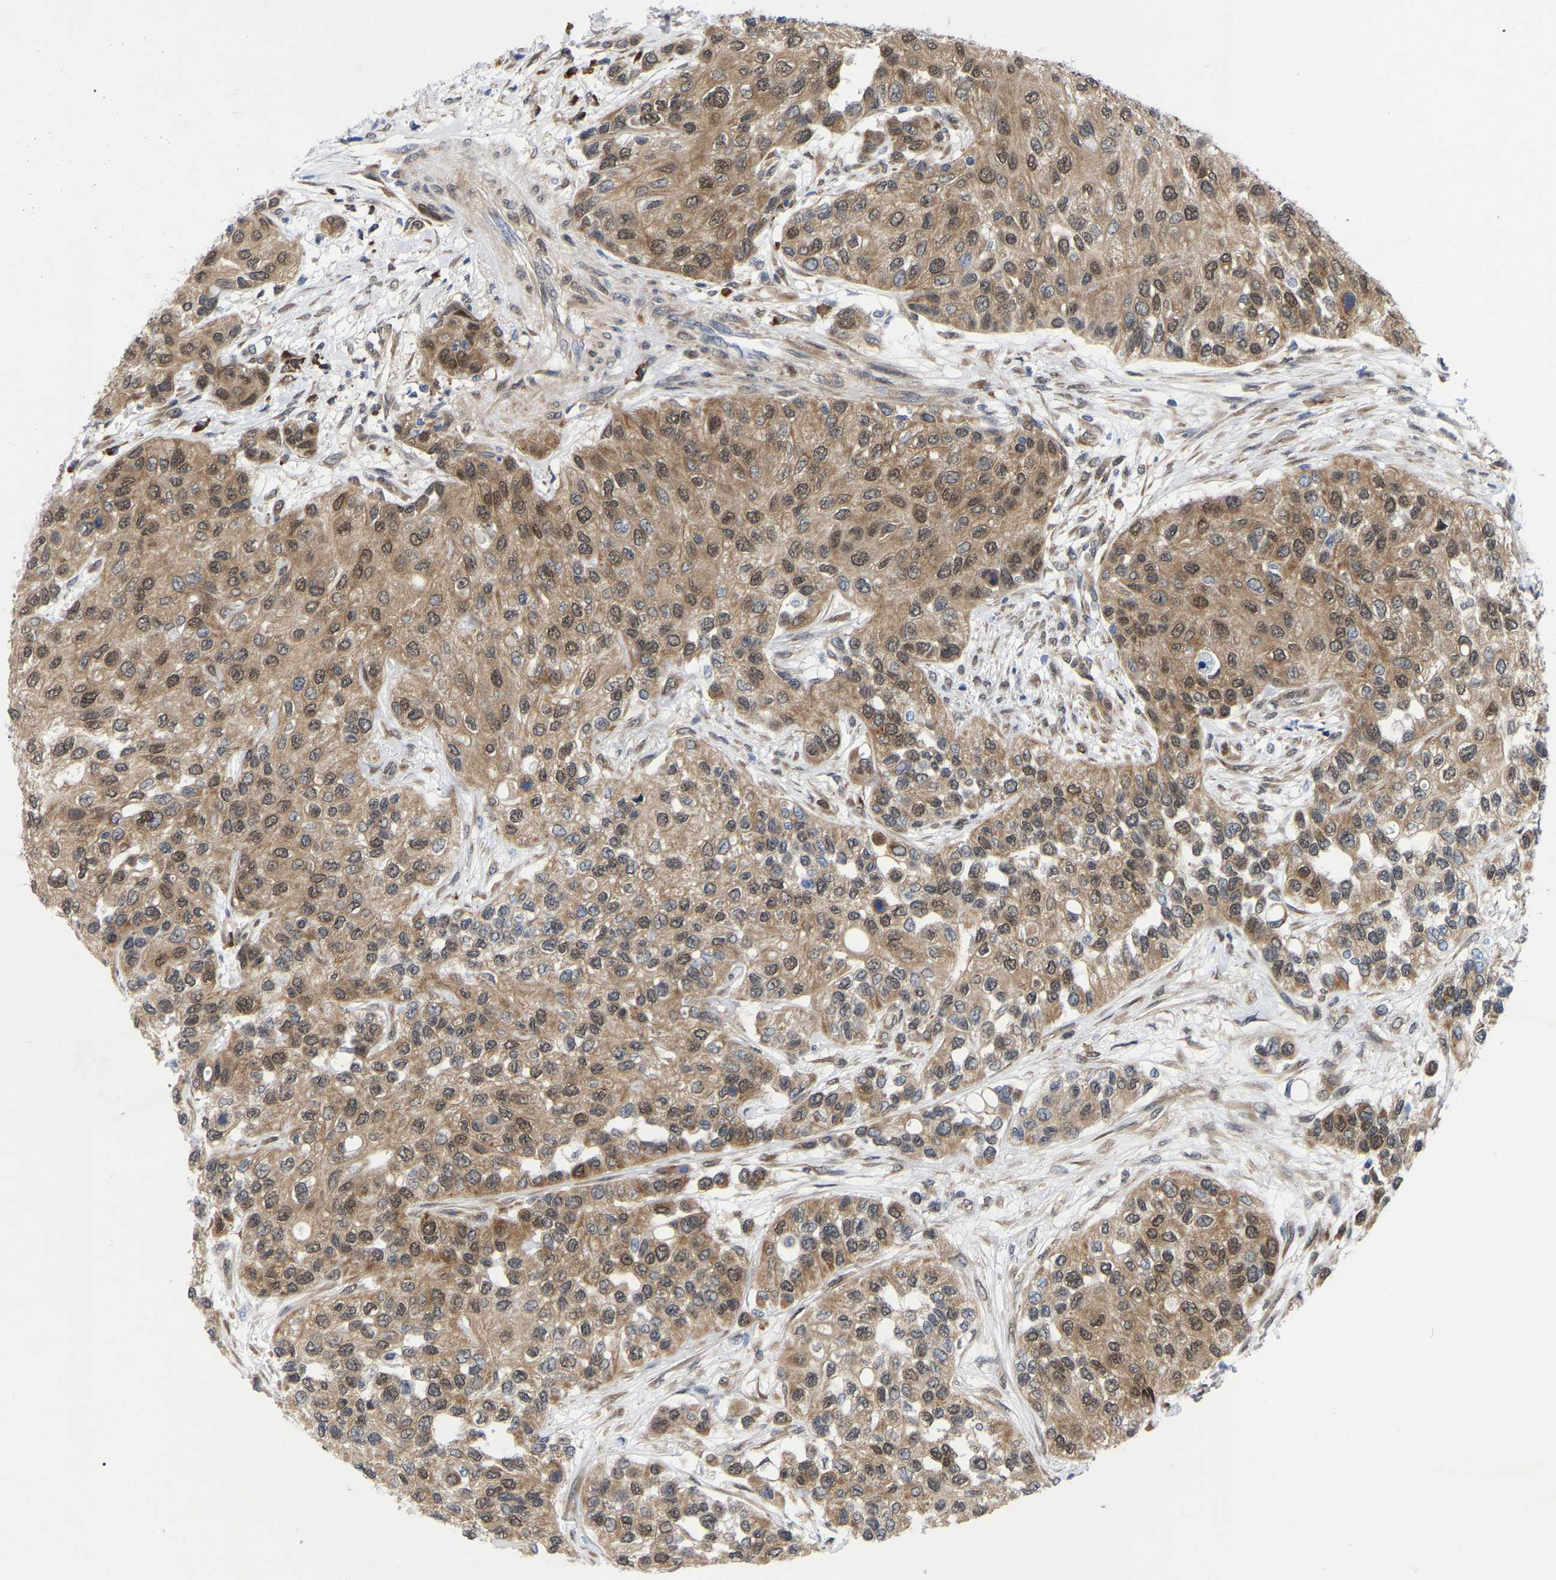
{"staining": {"intensity": "moderate", "quantity": ">75%", "location": "cytoplasmic/membranous,nuclear"}, "tissue": "urothelial cancer", "cell_type": "Tumor cells", "image_type": "cancer", "snomed": [{"axis": "morphology", "description": "Urothelial carcinoma, High grade"}, {"axis": "topography", "description": "Urinary bladder"}], "caption": "IHC micrograph of neoplastic tissue: urothelial cancer stained using immunohistochemistry demonstrates medium levels of moderate protein expression localized specifically in the cytoplasmic/membranous and nuclear of tumor cells, appearing as a cytoplasmic/membranous and nuclear brown color.", "gene": "UBE4B", "patient": {"sex": "female", "age": 56}}